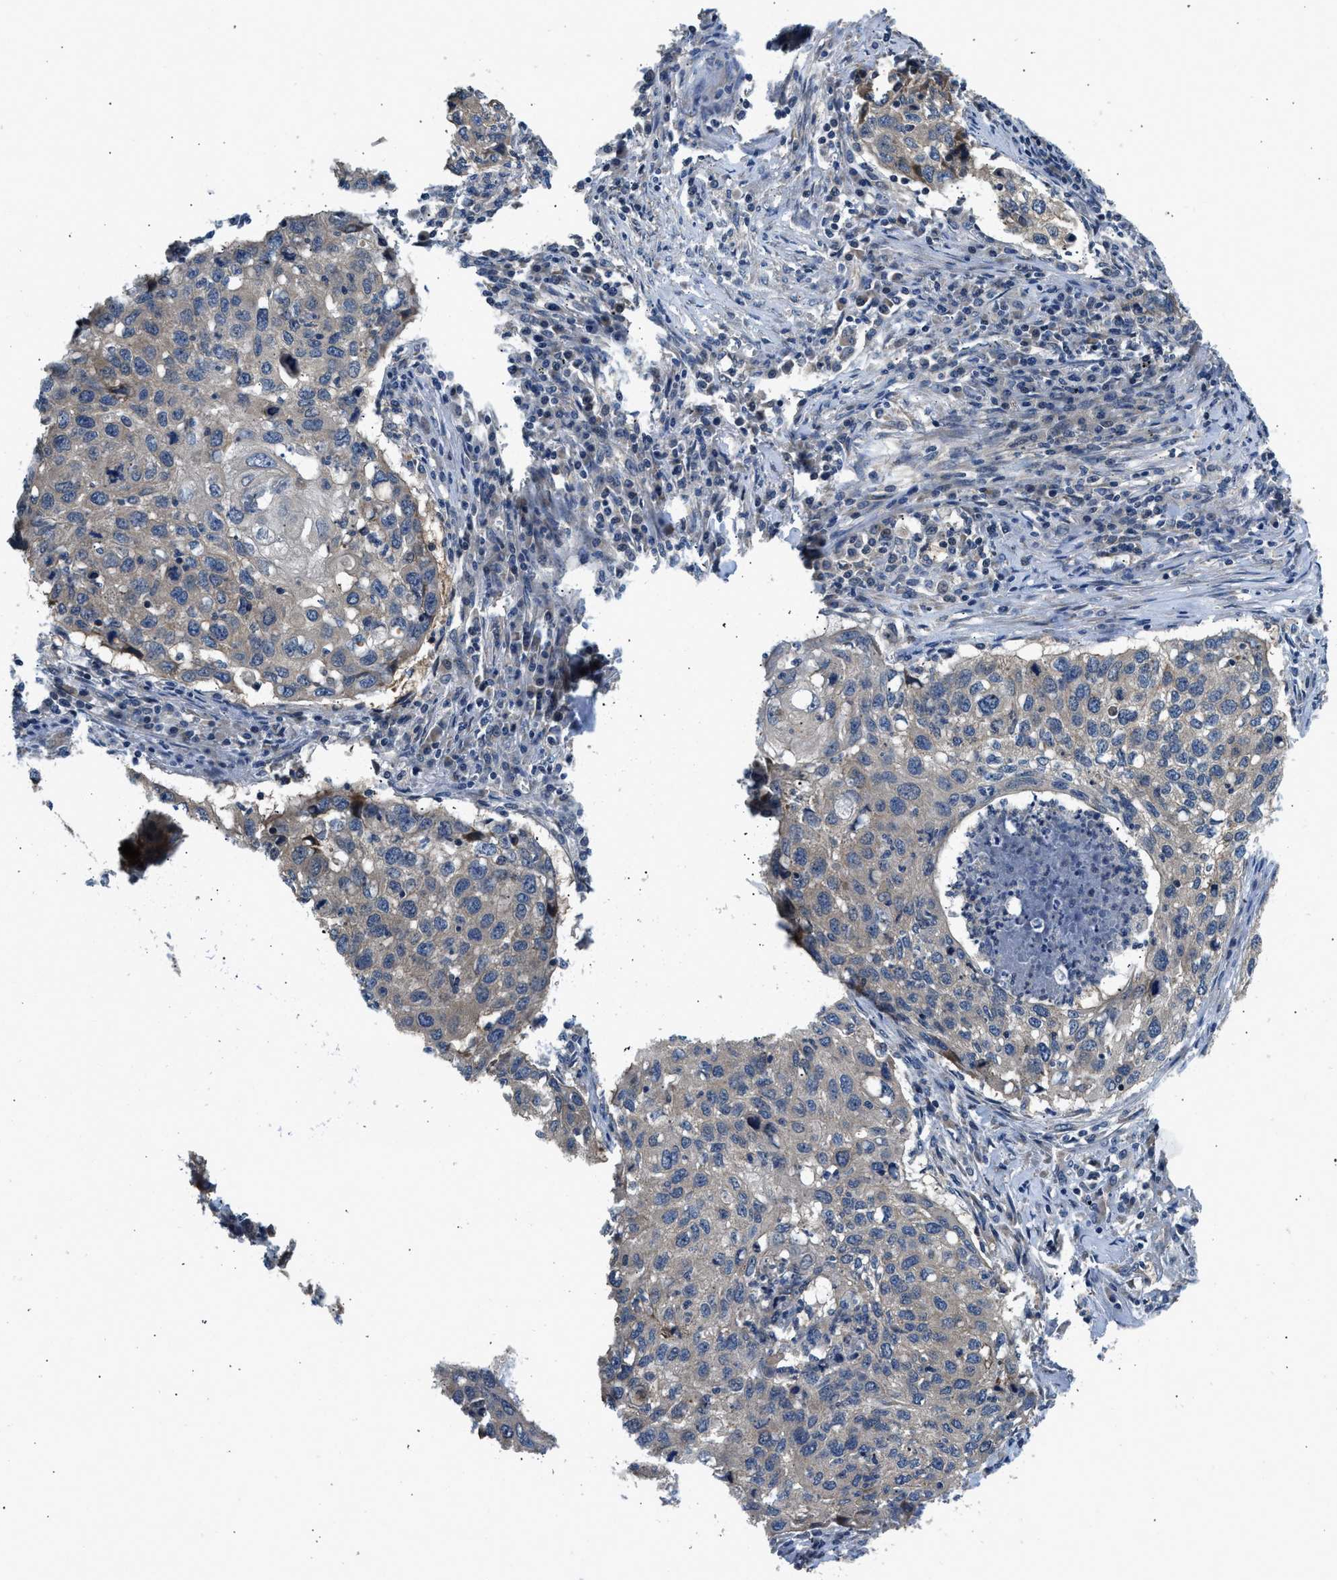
{"staining": {"intensity": "weak", "quantity": "25%-75%", "location": "cytoplasmic/membranous"}, "tissue": "lung cancer", "cell_type": "Tumor cells", "image_type": "cancer", "snomed": [{"axis": "morphology", "description": "Squamous cell carcinoma, NOS"}, {"axis": "topography", "description": "Lung"}], "caption": "Immunohistochemistry micrograph of human lung cancer stained for a protein (brown), which reveals low levels of weak cytoplasmic/membranous staining in approximately 25%-75% of tumor cells.", "gene": "IL3RA", "patient": {"sex": "female", "age": 63}}